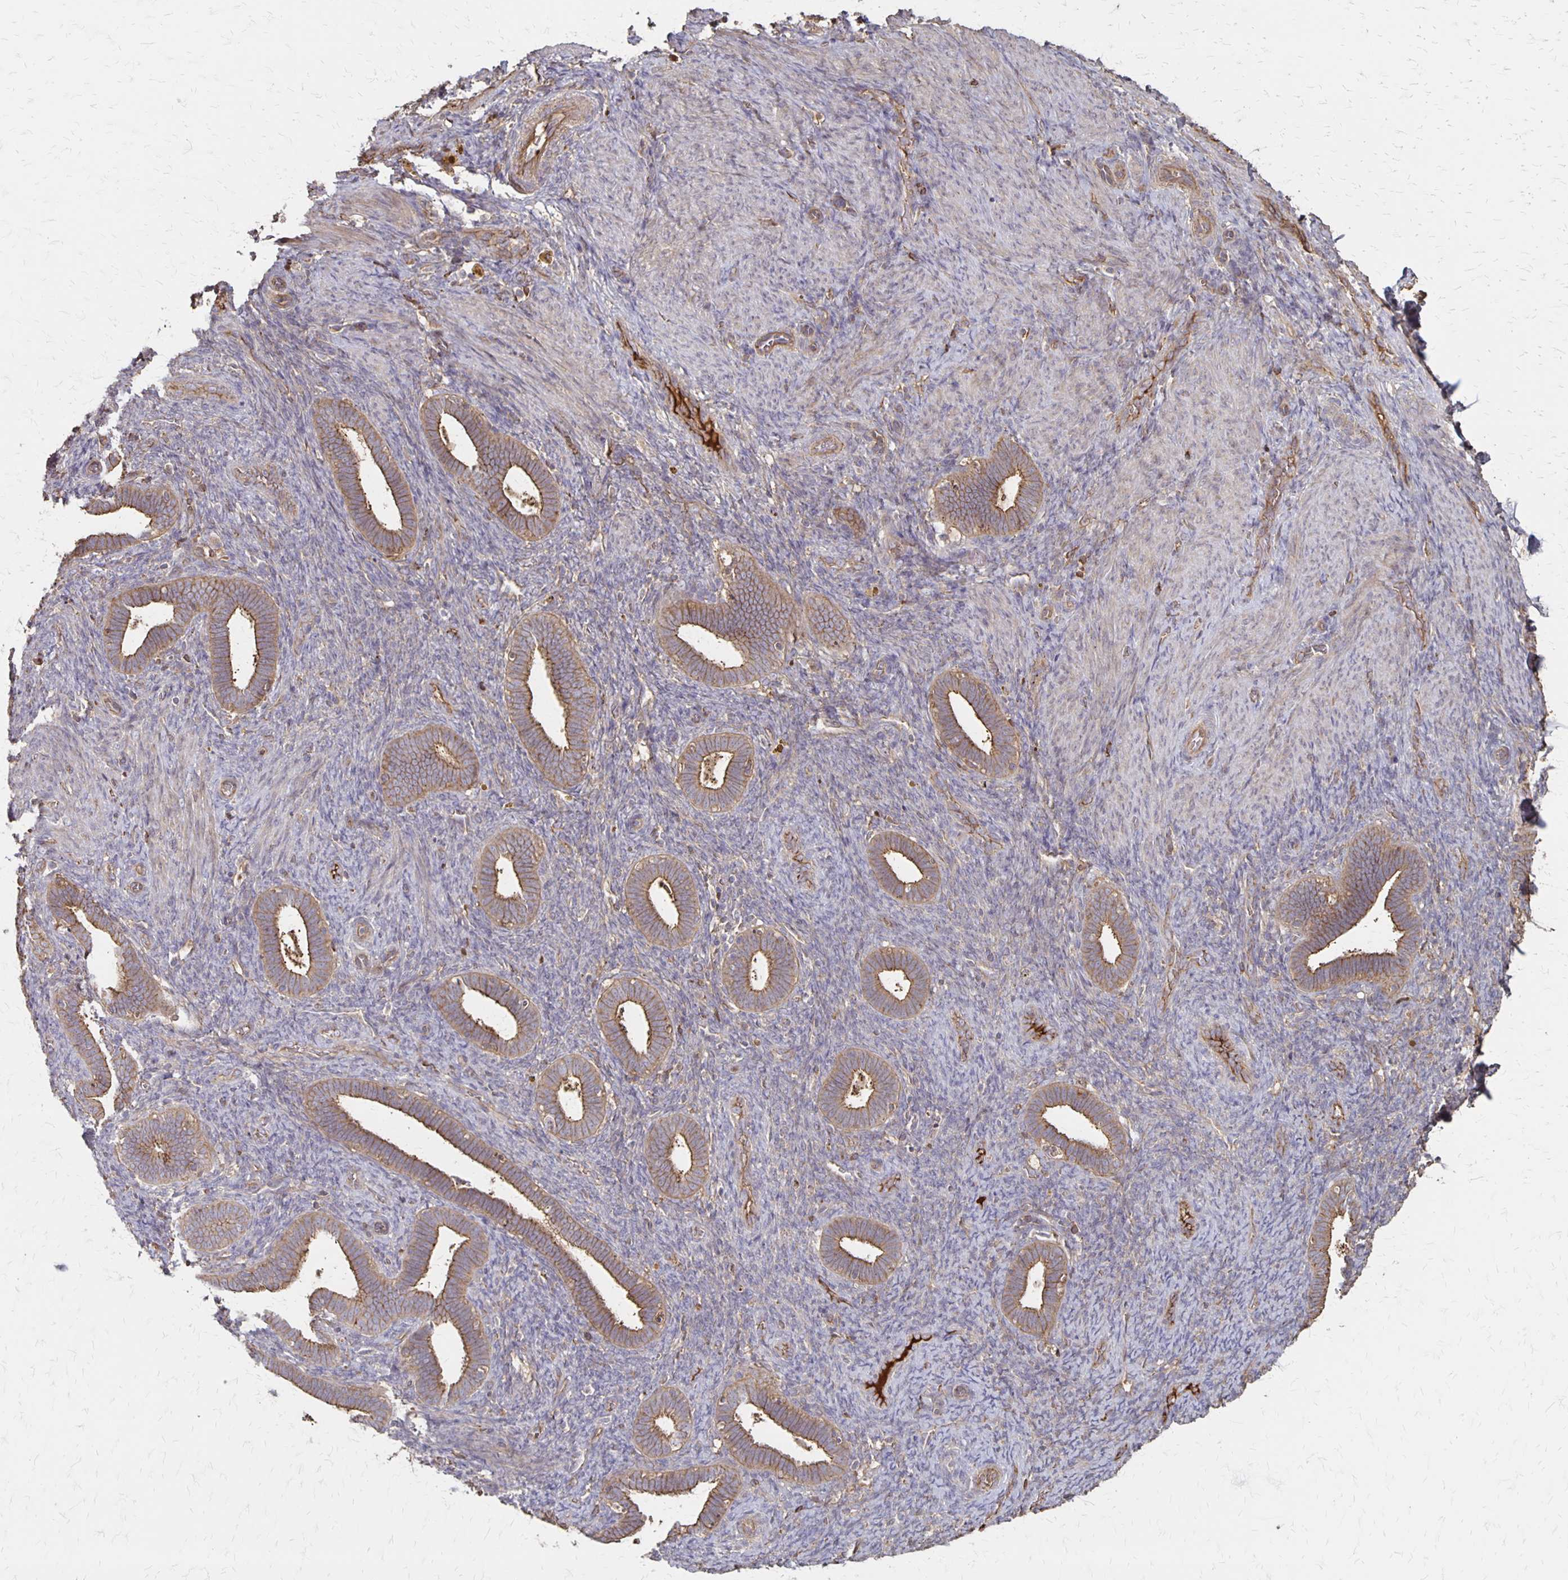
{"staining": {"intensity": "weak", "quantity": "<25%", "location": "cytoplasmic/membranous"}, "tissue": "endometrium", "cell_type": "Cells in endometrial stroma", "image_type": "normal", "snomed": [{"axis": "morphology", "description": "Normal tissue, NOS"}, {"axis": "topography", "description": "Endometrium"}], "caption": "A photomicrograph of human endometrium is negative for staining in cells in endometrial stroma. The staining was performed using DAB (3,3'-diaminobenzidine) to visualize the protein expression in brown, while the nuclei were stained in blue with hematoxylin (Magnification: 20x).", "gene": "PROM2", "patient": {"sex": "female", "age": 34}}